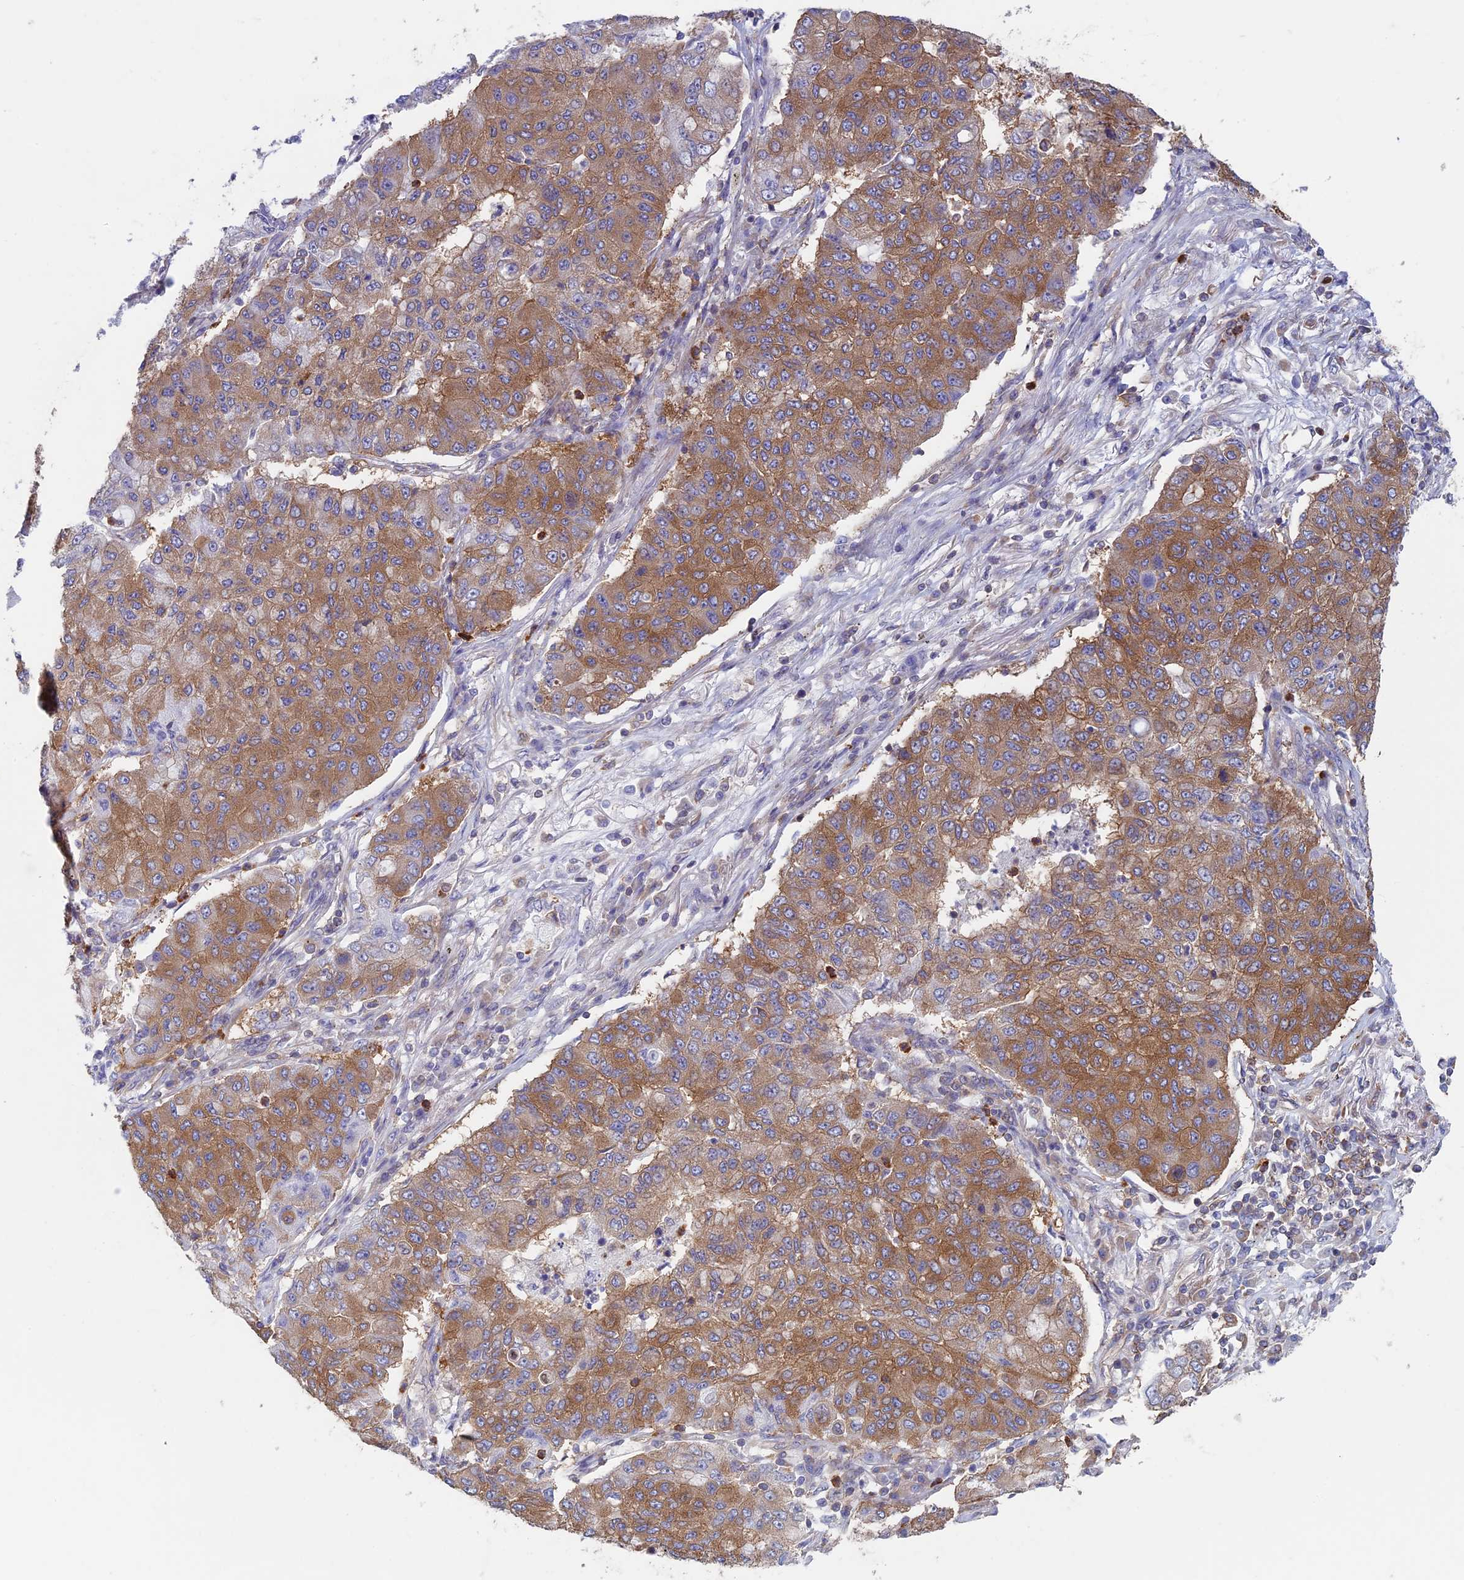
{"staining": {"intensity": "moderate", "quantity": ">75%", "location": "cytoplasmic/membranous"}, "tissue": "lung cancer", "cell_type": "Tumor cells", "image_type": "cancer", "snomed": [{"axis": "morphology", "description": "Squamous cell carcinoma, NOS"}, {"axis": "topography", "description": "Lung"}], "caption": "Immunohistochemical staining of human squamous cell carcinoma (lung) reveals medium levels of moderate cytoplasmic/membranous protein positivity in about >75% of tumor cells.", "gene": "DNM1L", "patient": {"sex": "male", "age": 74}}